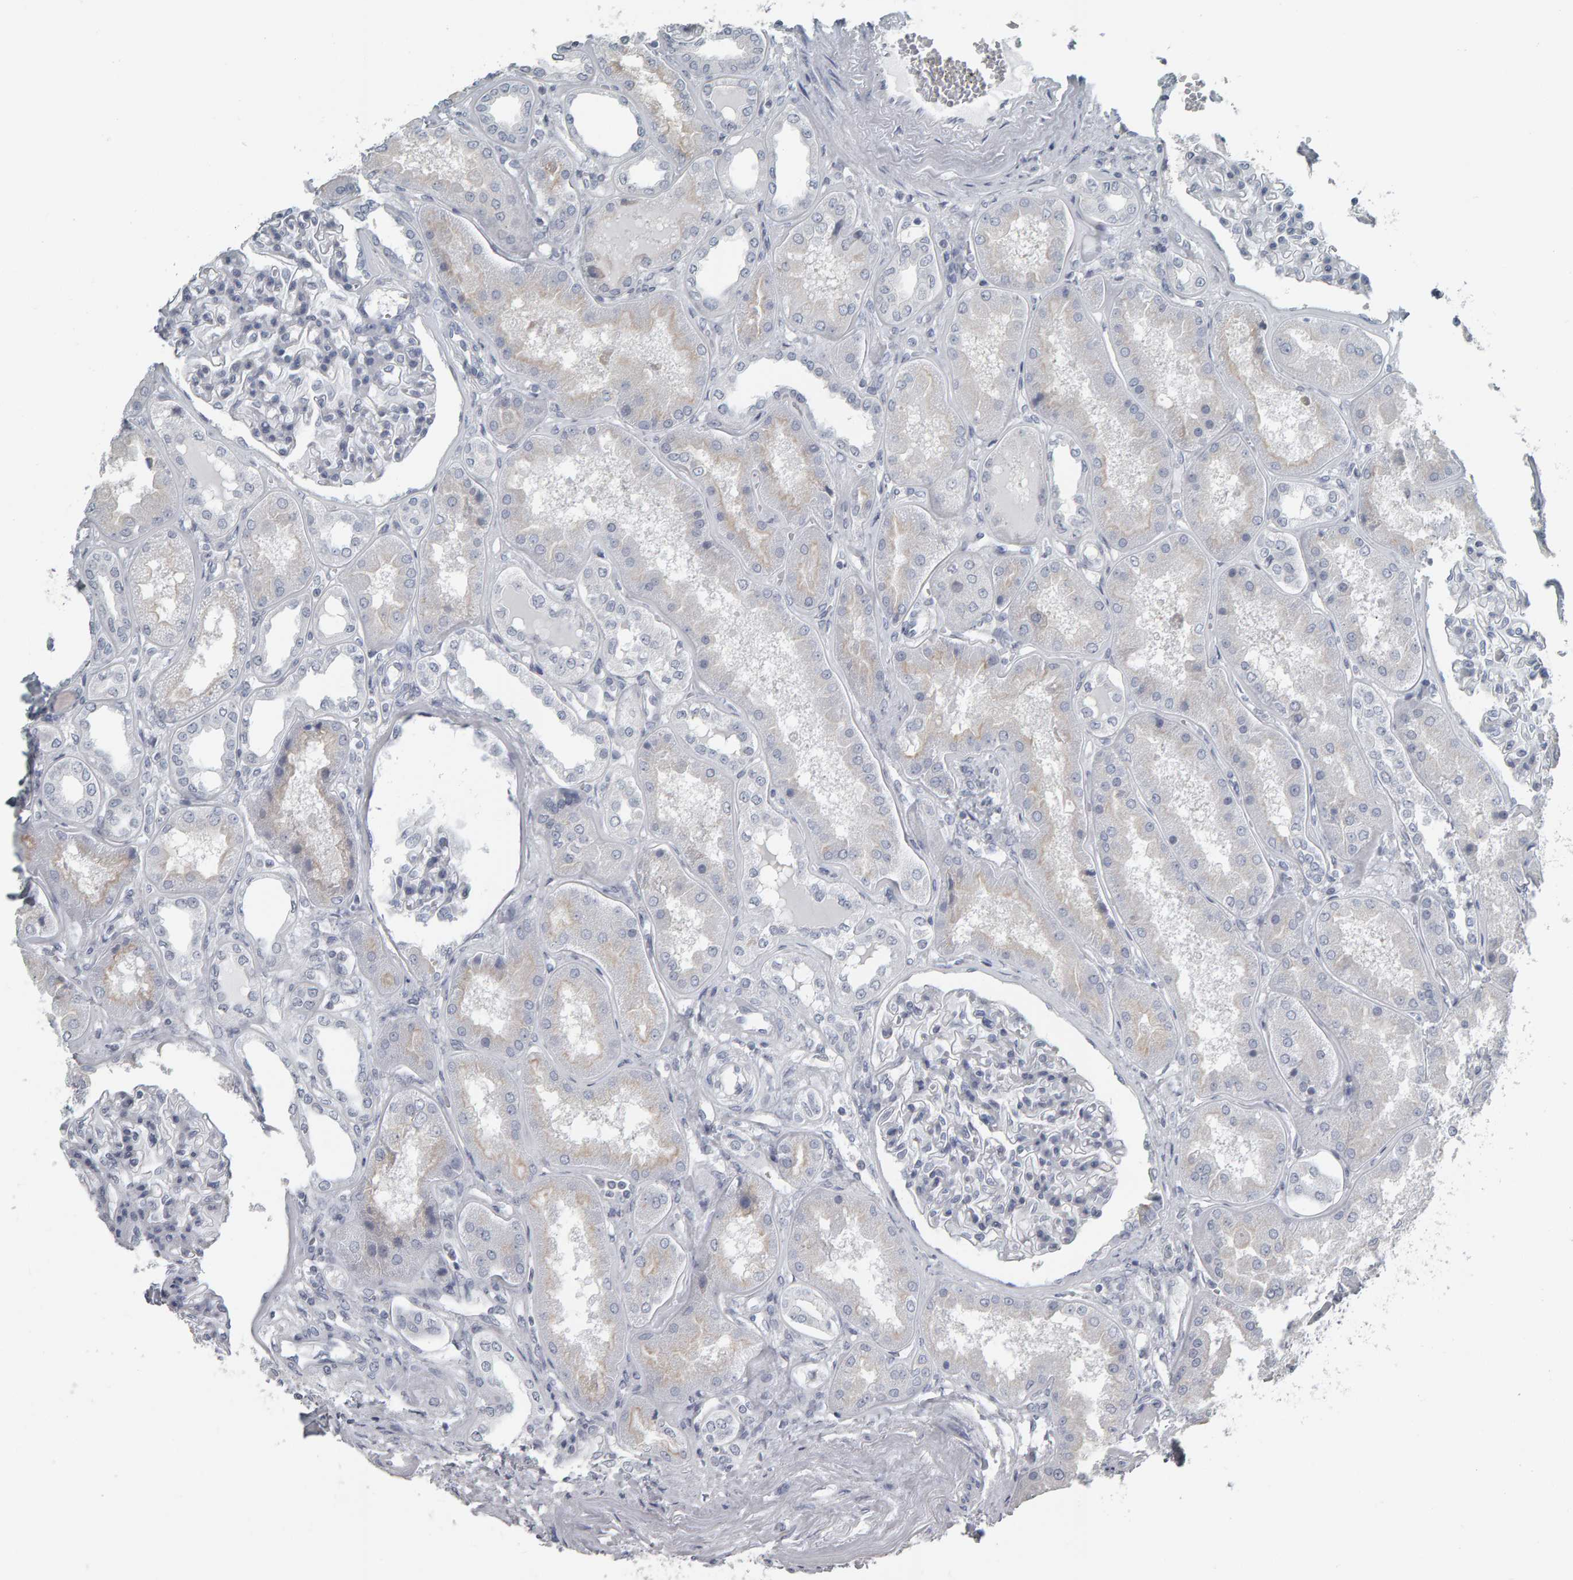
{"staining": {"intensity": "negative", "quantity": "none", "location": "none"}, "tissue": "kidney", "cell_type": "Cells in glomeruli", "image_type": "normal", "snomed": [{"axis": "morphology", "description": "Normal tissue, NOS"}, {"axis": "topography", "description": "Kidney"}], "caption": "Human kidney stained for a protein using IHC reveals no expression in cells in glomeruli.", "gene": "PYY", "patient": {"sex": "female", "age": 56}}